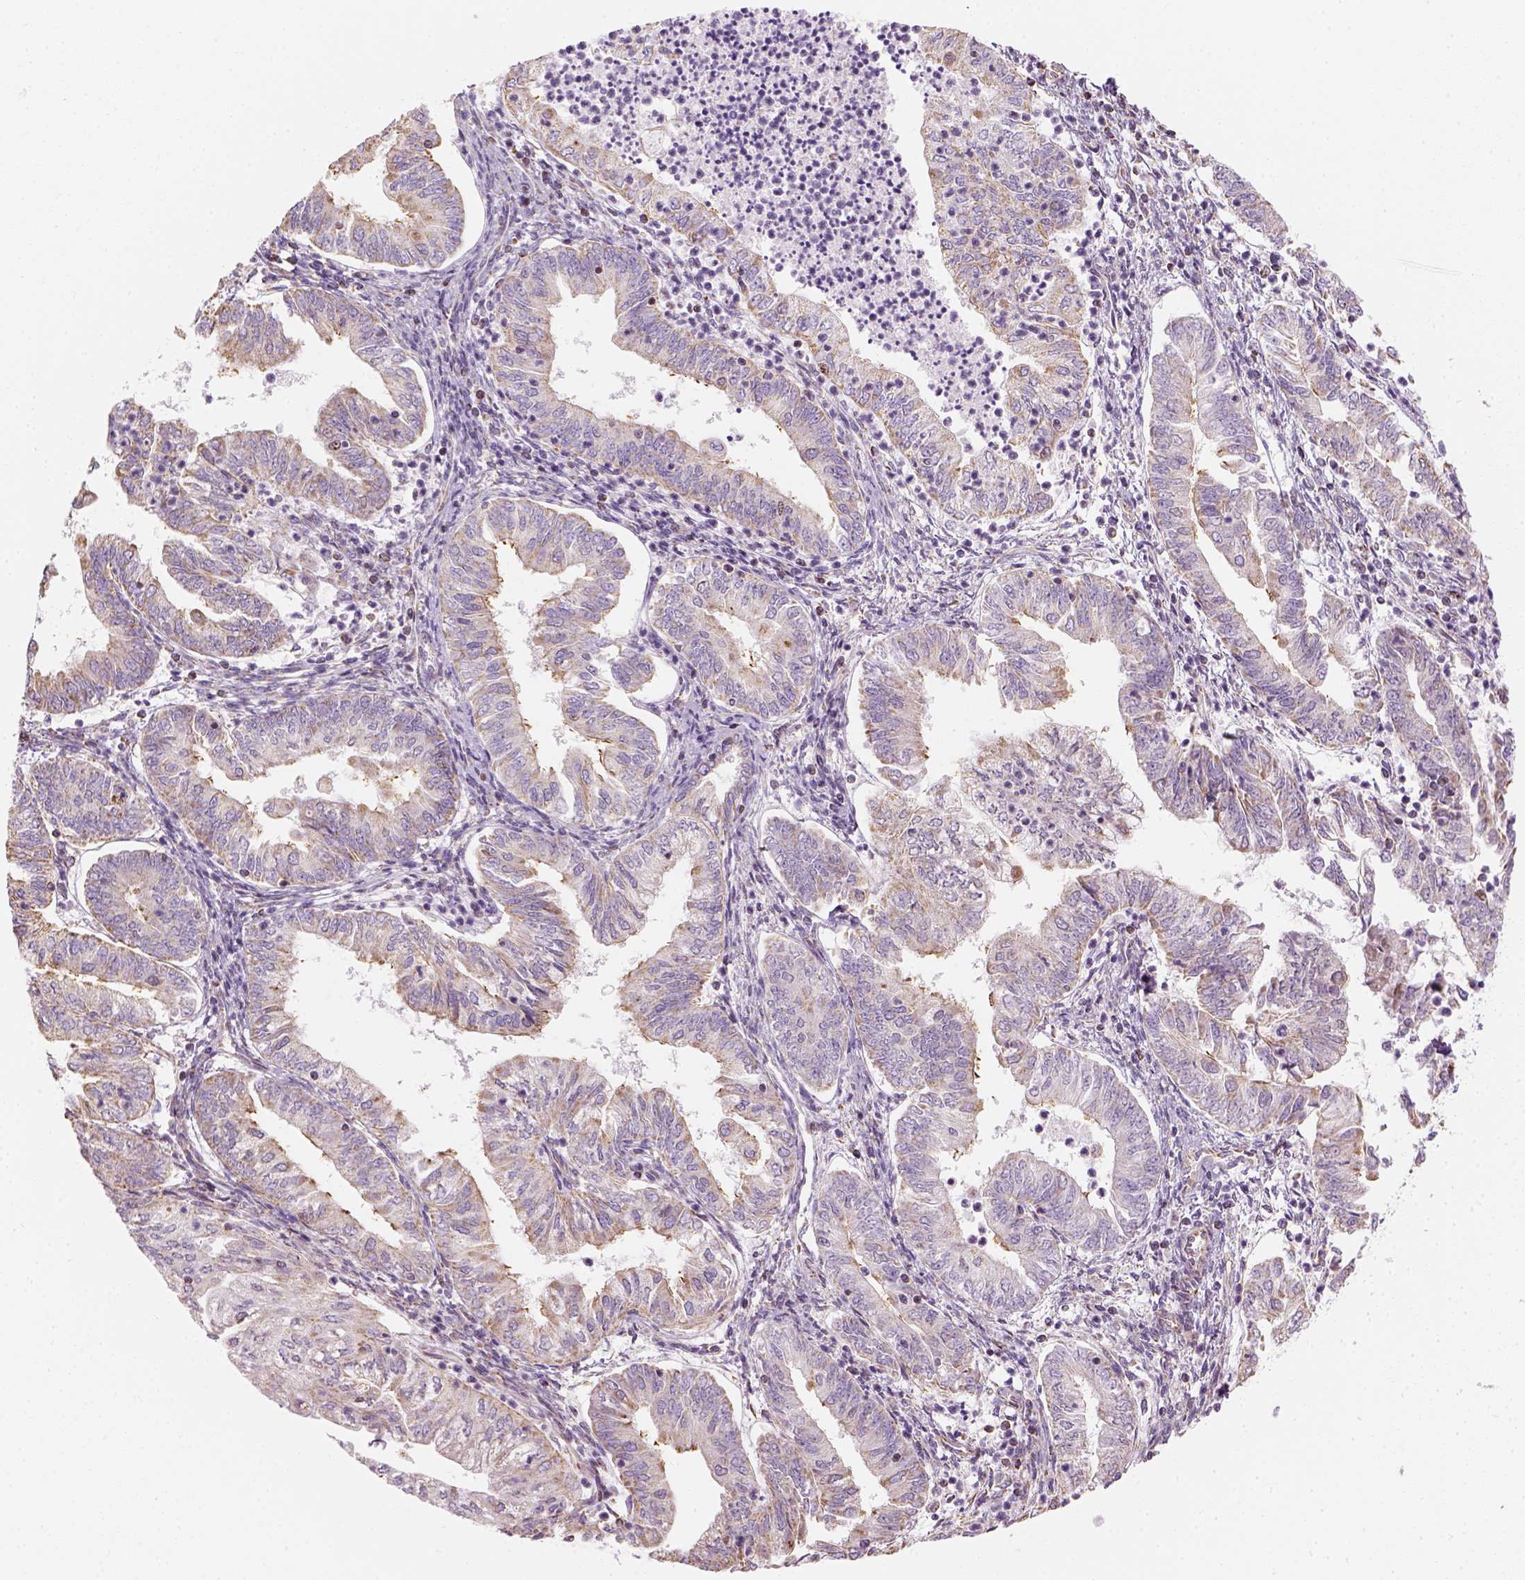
{"staining": {"intensity": "moderate", "quantity": ">75%", "location": "cytoplasmic/membranous"}, "tissue": "endometrial cancer", "cell_type": "Tumor cells", "image_type": "cancer", "snomed": [{"axis": "morphology", "description": "Adenocarcinoma, NOS"}, {"axis": "topography", "description": "Endometrium"}], "caption": "A micrograph showing moderate cytoplasmic/membranous expression in about >75% of tumor cells in endometrial adenocarcinoma, as visualized by brown immunohistochemical staining.", "gene": "LCA5", "patient": {"sex": "female", "age": 55}}